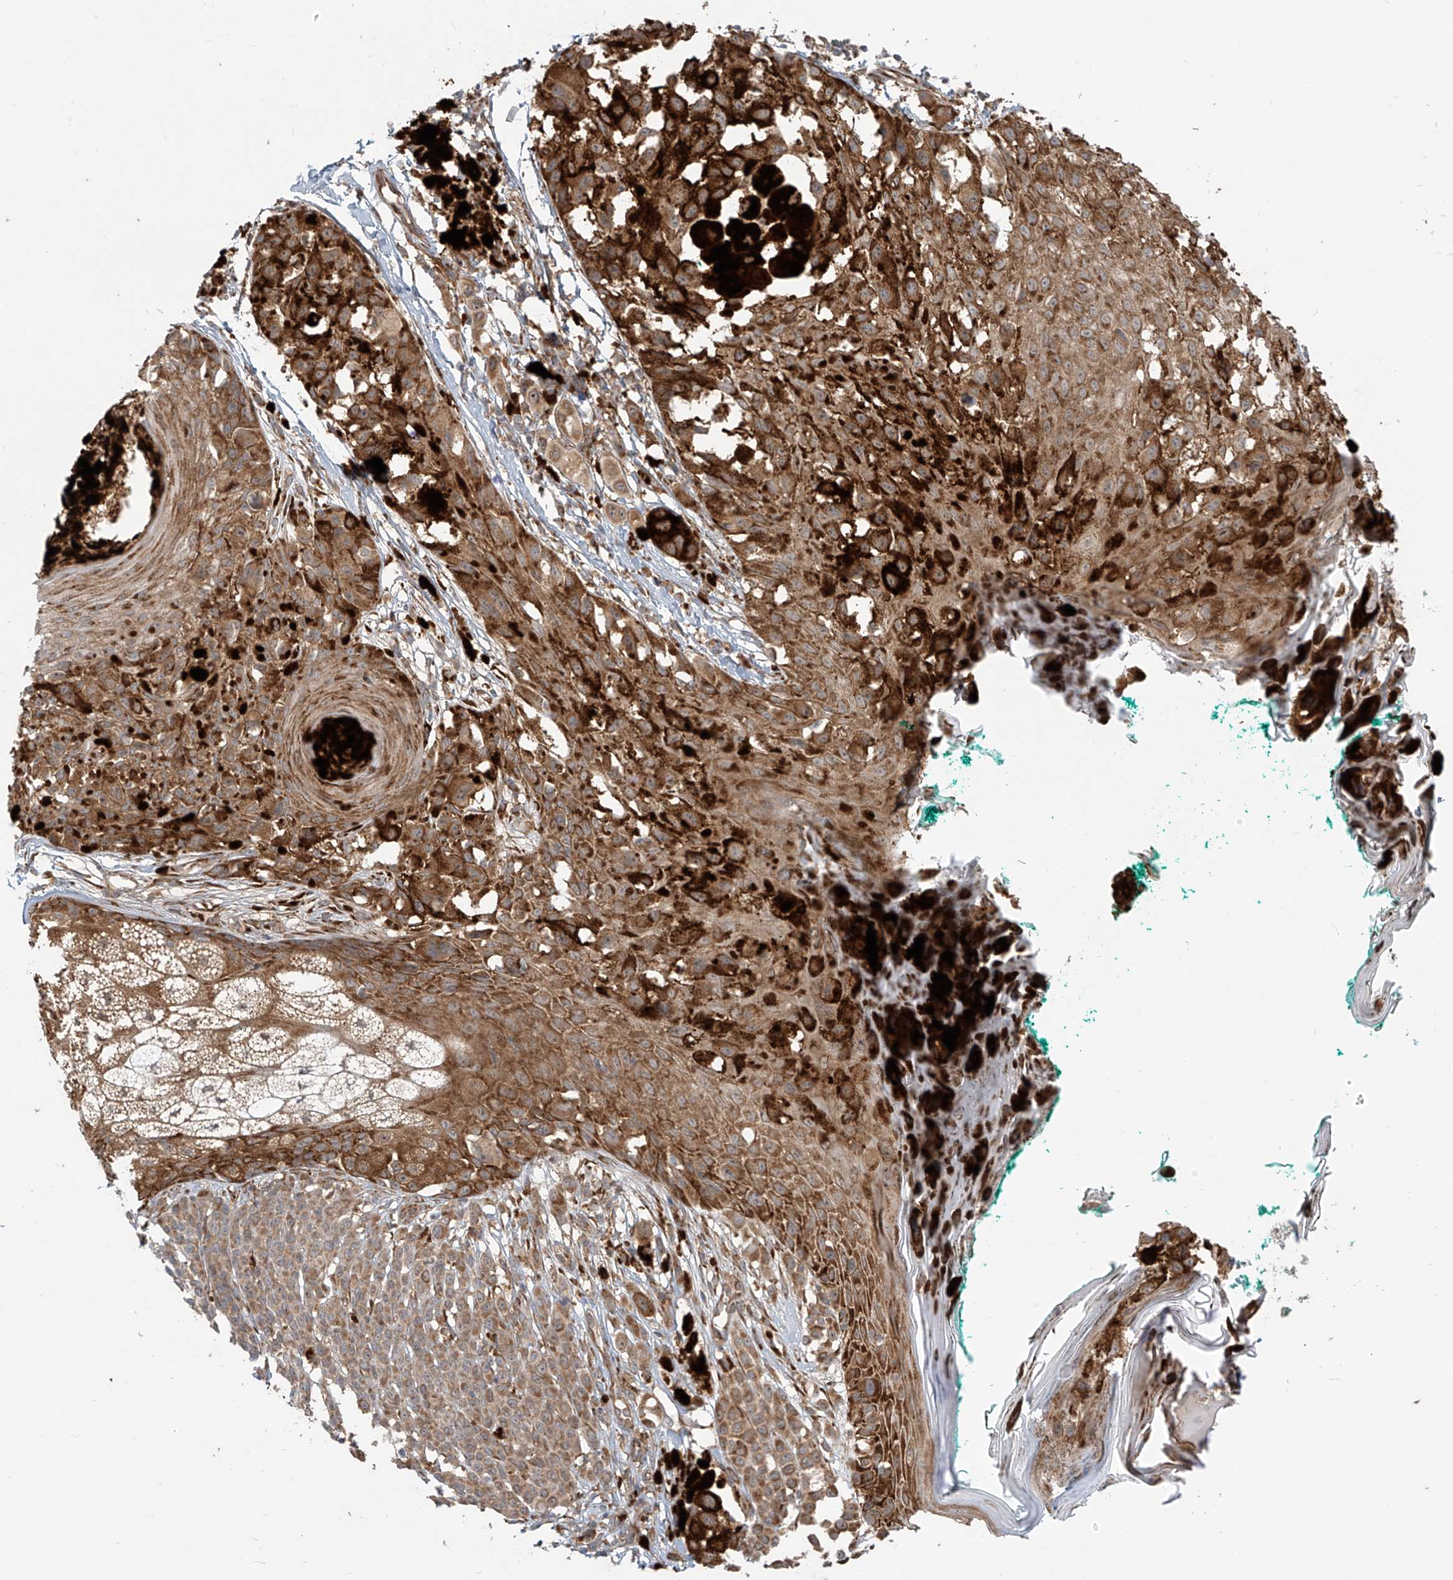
{"staining": {"intensity": "moderate", "quantity": ">75%", "location": "cytoplasmic/membranous"}, "tissue": "melanoma", "cell_type": "Tumor cells", "image_type": "cancer", "snomed": [{"axis": "morphology", "description": "Malignant melanoma, NOS"}, {"axis": "topography", "description": "Skin of leg"}], "caption": "Human melanoma stained for a protein (brown) exhibits moderate cytoplasmic/membranous positive positivity in approximately >75% of tumor cells.", "gene": "KATNIP", "patient": {"sex": "female", "age": 72}}